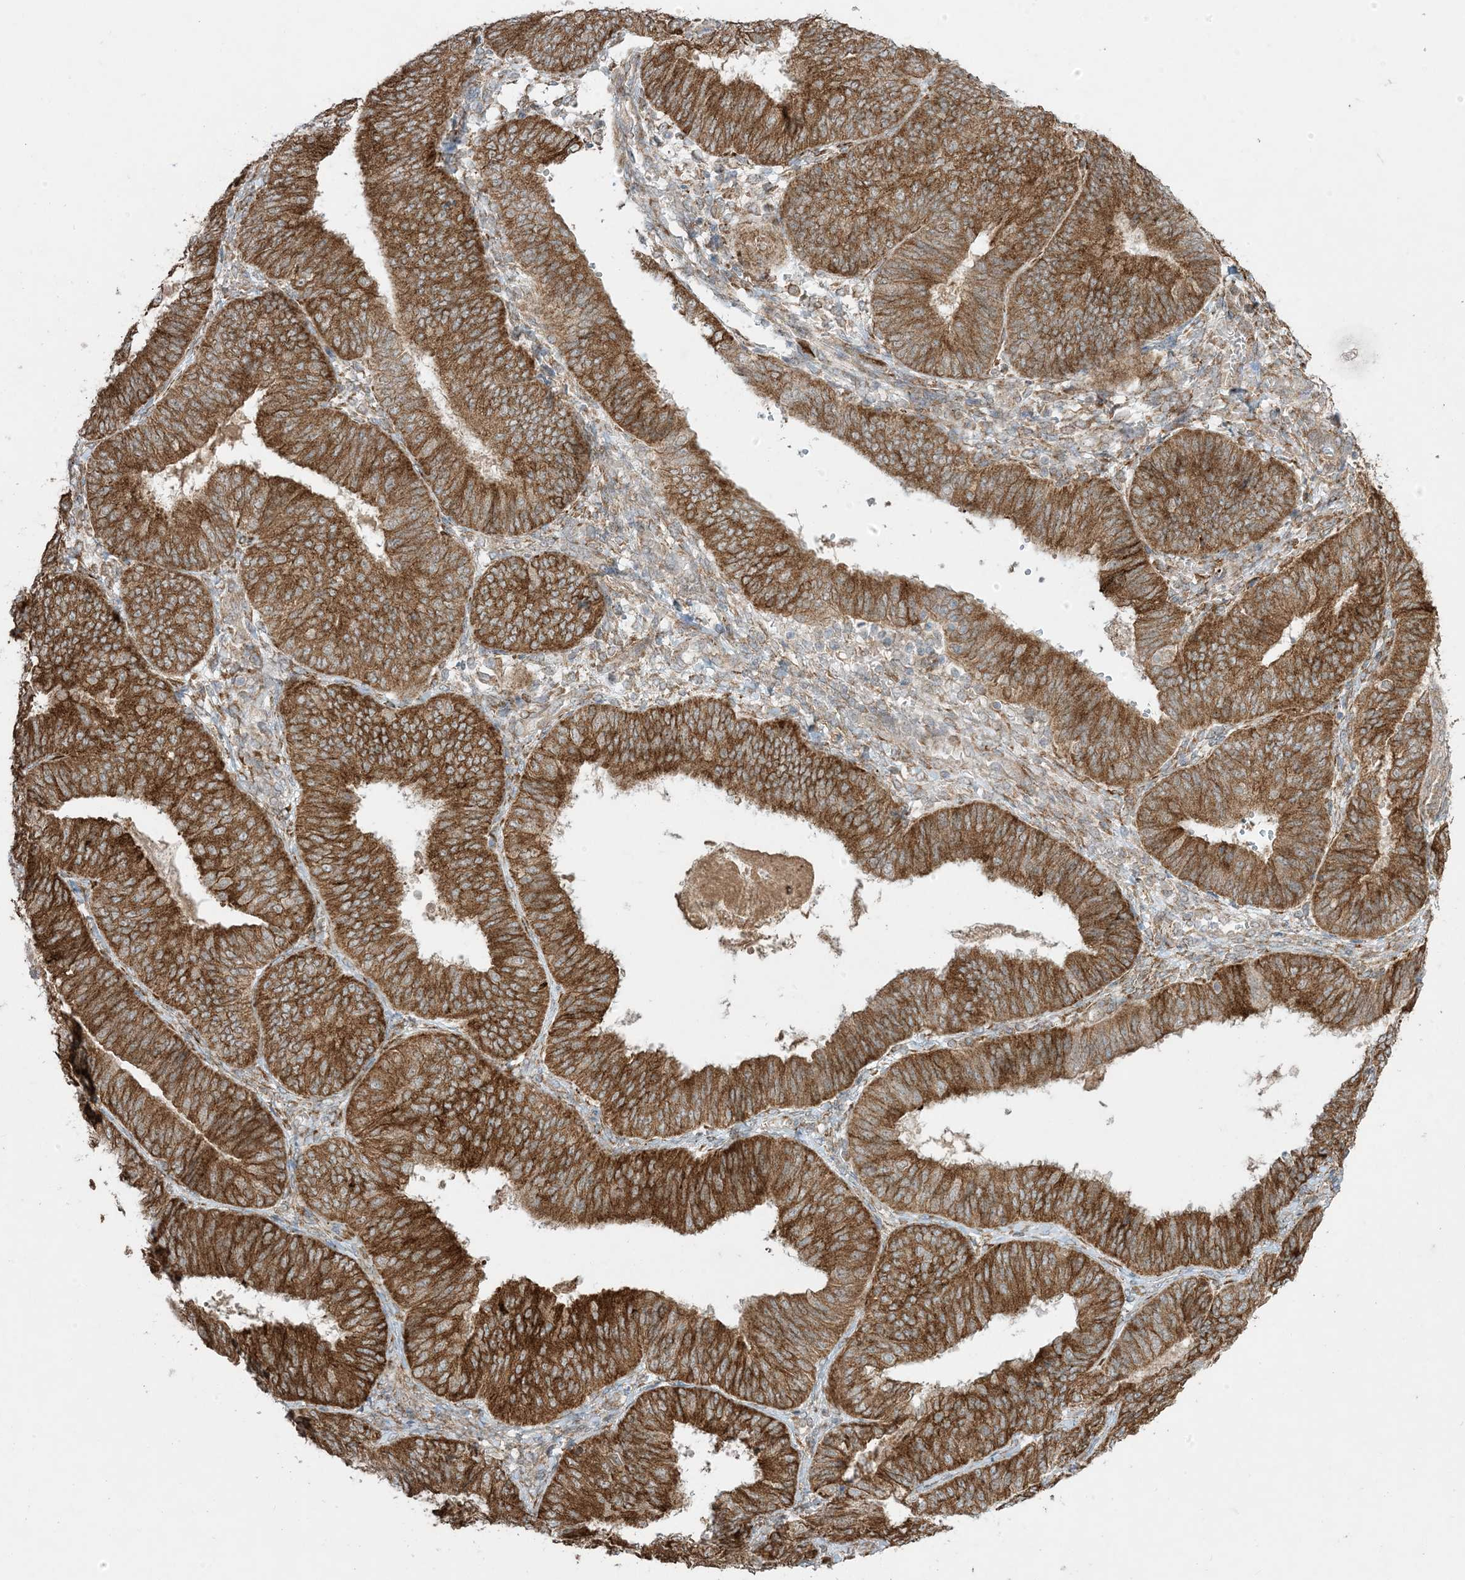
{"staining": {"intensity": "strong", "quantity": ">75%", "location": "cytoplasmic/membranous"}, "tissue": "endometrial cancer", "cell_type": "Tumor cells", "image_type": "cancer", "snomed": [{"axis": "morphology", "description": "Adenocarcinoma, NOS"}, {"axis": "topography", "description": "Endometrium"}], "caption": "Immunohistochemistry photomicrograph of human adenocarcinoma (endometrial) stained for a protein (brown), which displays high levels of strong cytoplasmic/membranous expression in approximately >75% of tumor cells.", "gene": "ODC1", "patient": {"sex": "female", "age": 58}}